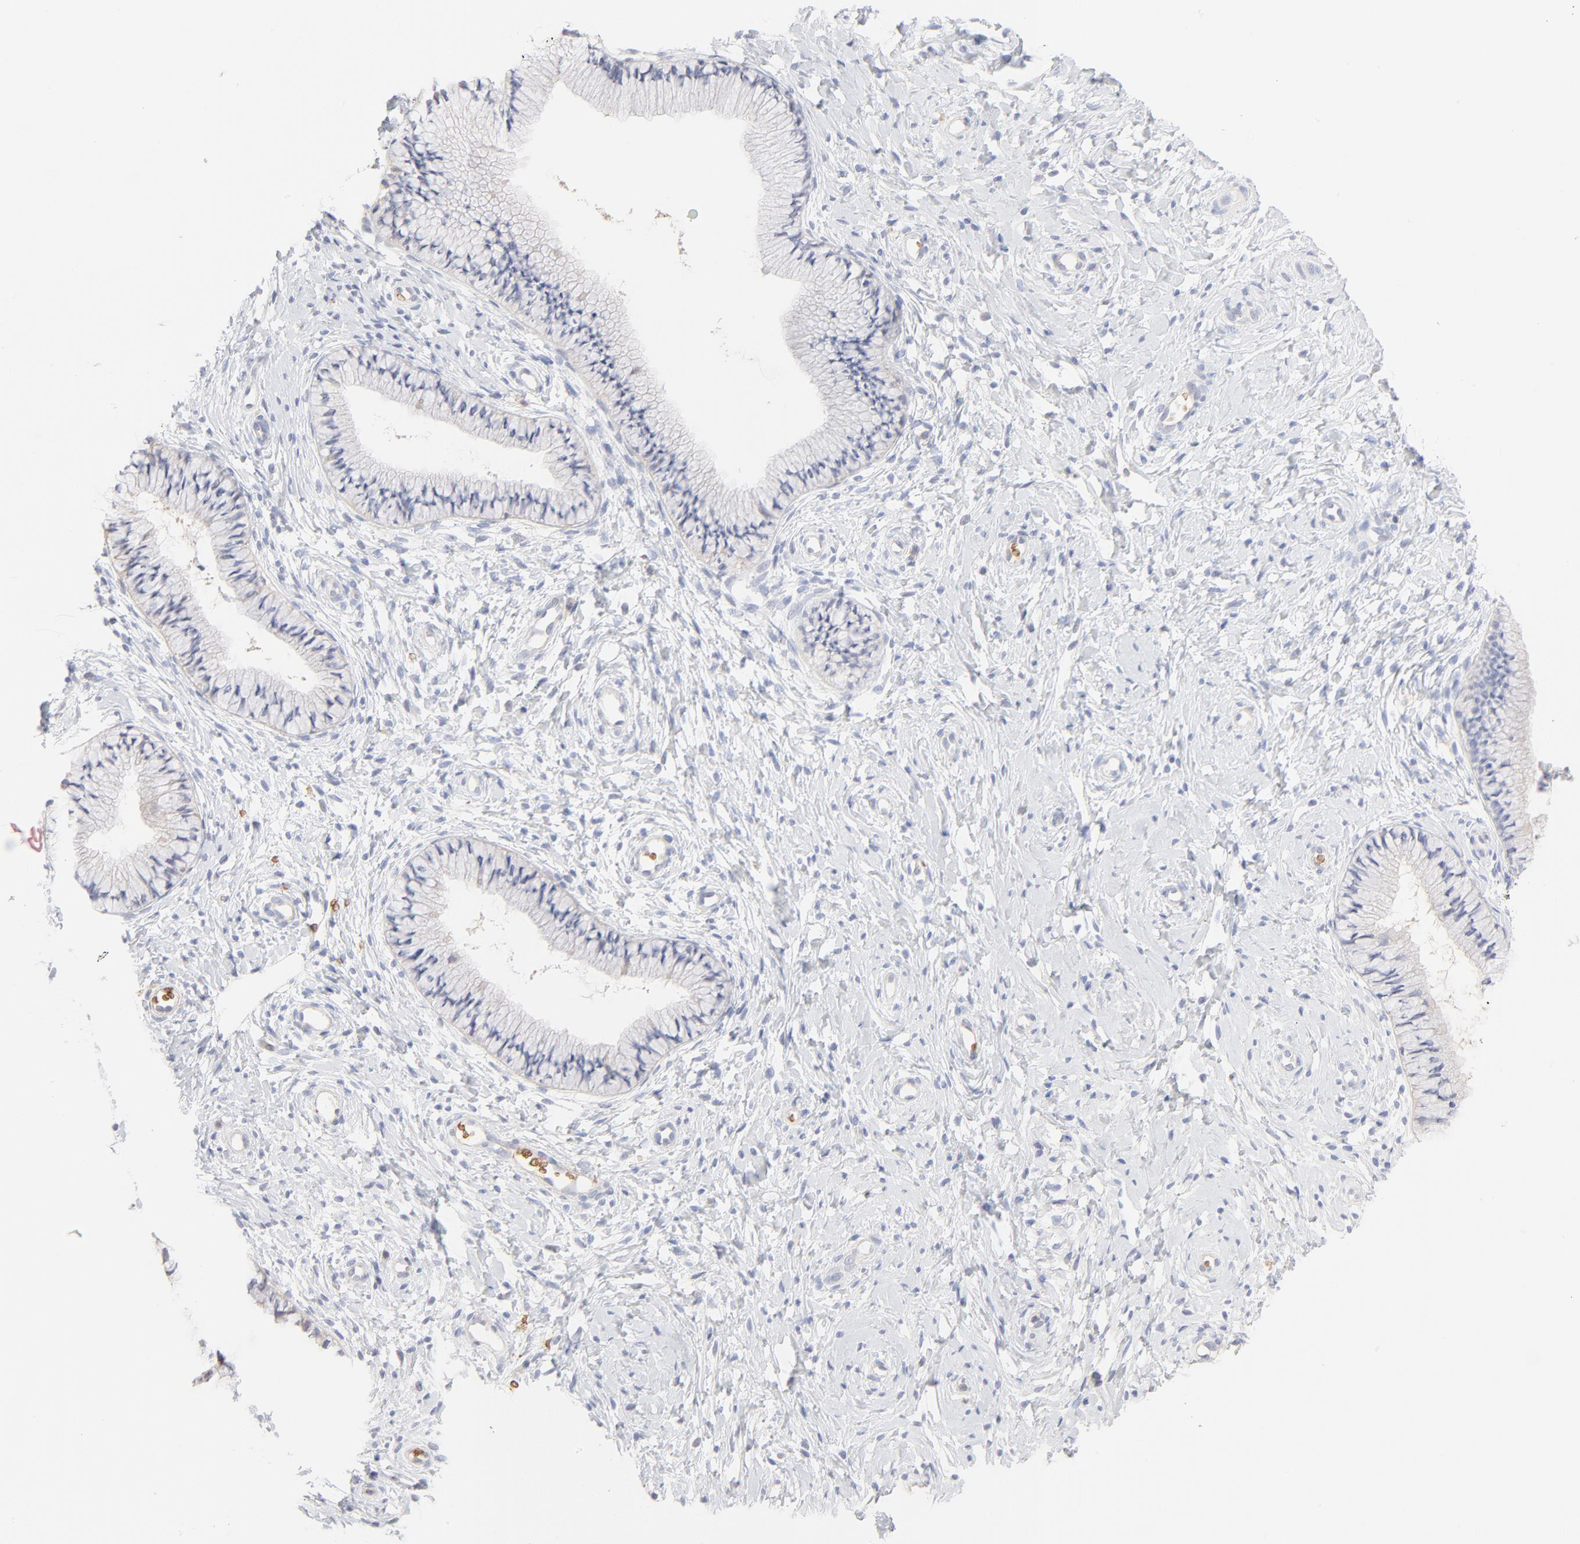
{"staining": {"intensity": "negative", "quantity": "none", "location": "none"}, "tissue": "cervix", "cell_type": "Glandular cells", "image_type": "normal", "snomed": [{"axis": "morphology", "description": "Normal tissue, NOS"}, {"axis": "topography", "description": "Cervix"}], "caption": "The immunohistochemistry image has no significant staining in glandular cells of cervix. (IHC, brightfield microscopy, high magnification).", "gene": "SPTB", "patient": {"sex": "female", "age": 46}}